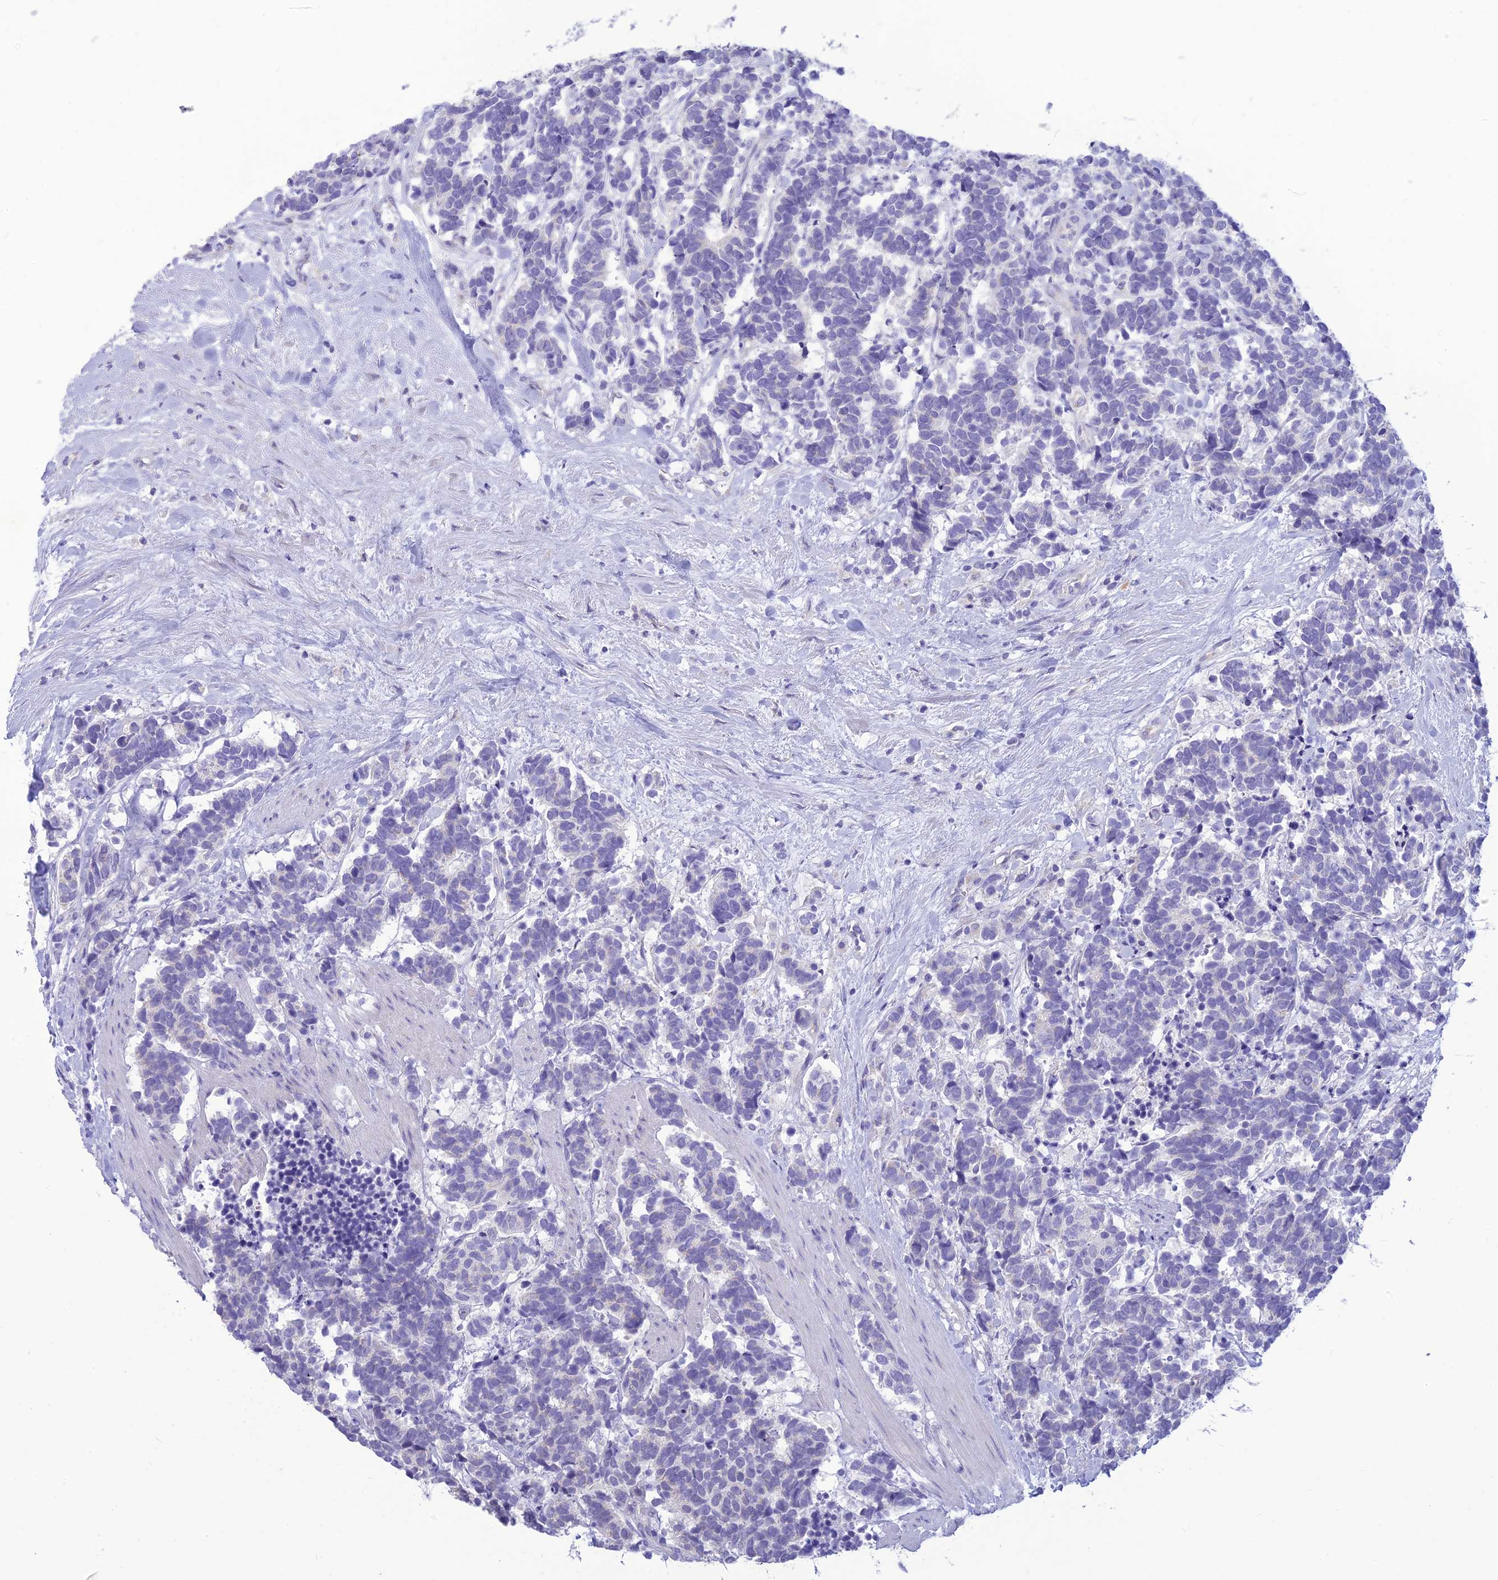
{"staining": {"intensity": "negative", "quantity": "none", "location": "none"}, "tissue": "carcinoid", "cell_type": "Tumor cells", "image_type": "cancer", "snomed": [{"axis": "morphology", "description": "Carcinoma, NOS"}, {"axis": "morphology", "description": "Carcinoid, malignant, NOS"}, {"axis": "topography", "description": "Prostate"}], "caption": "Carcinoid was stained to show a protein in brown. There is no significant staining in tumor cells.", "gene": "DHDH", "patient": {"sex": "male", "age": 57}}